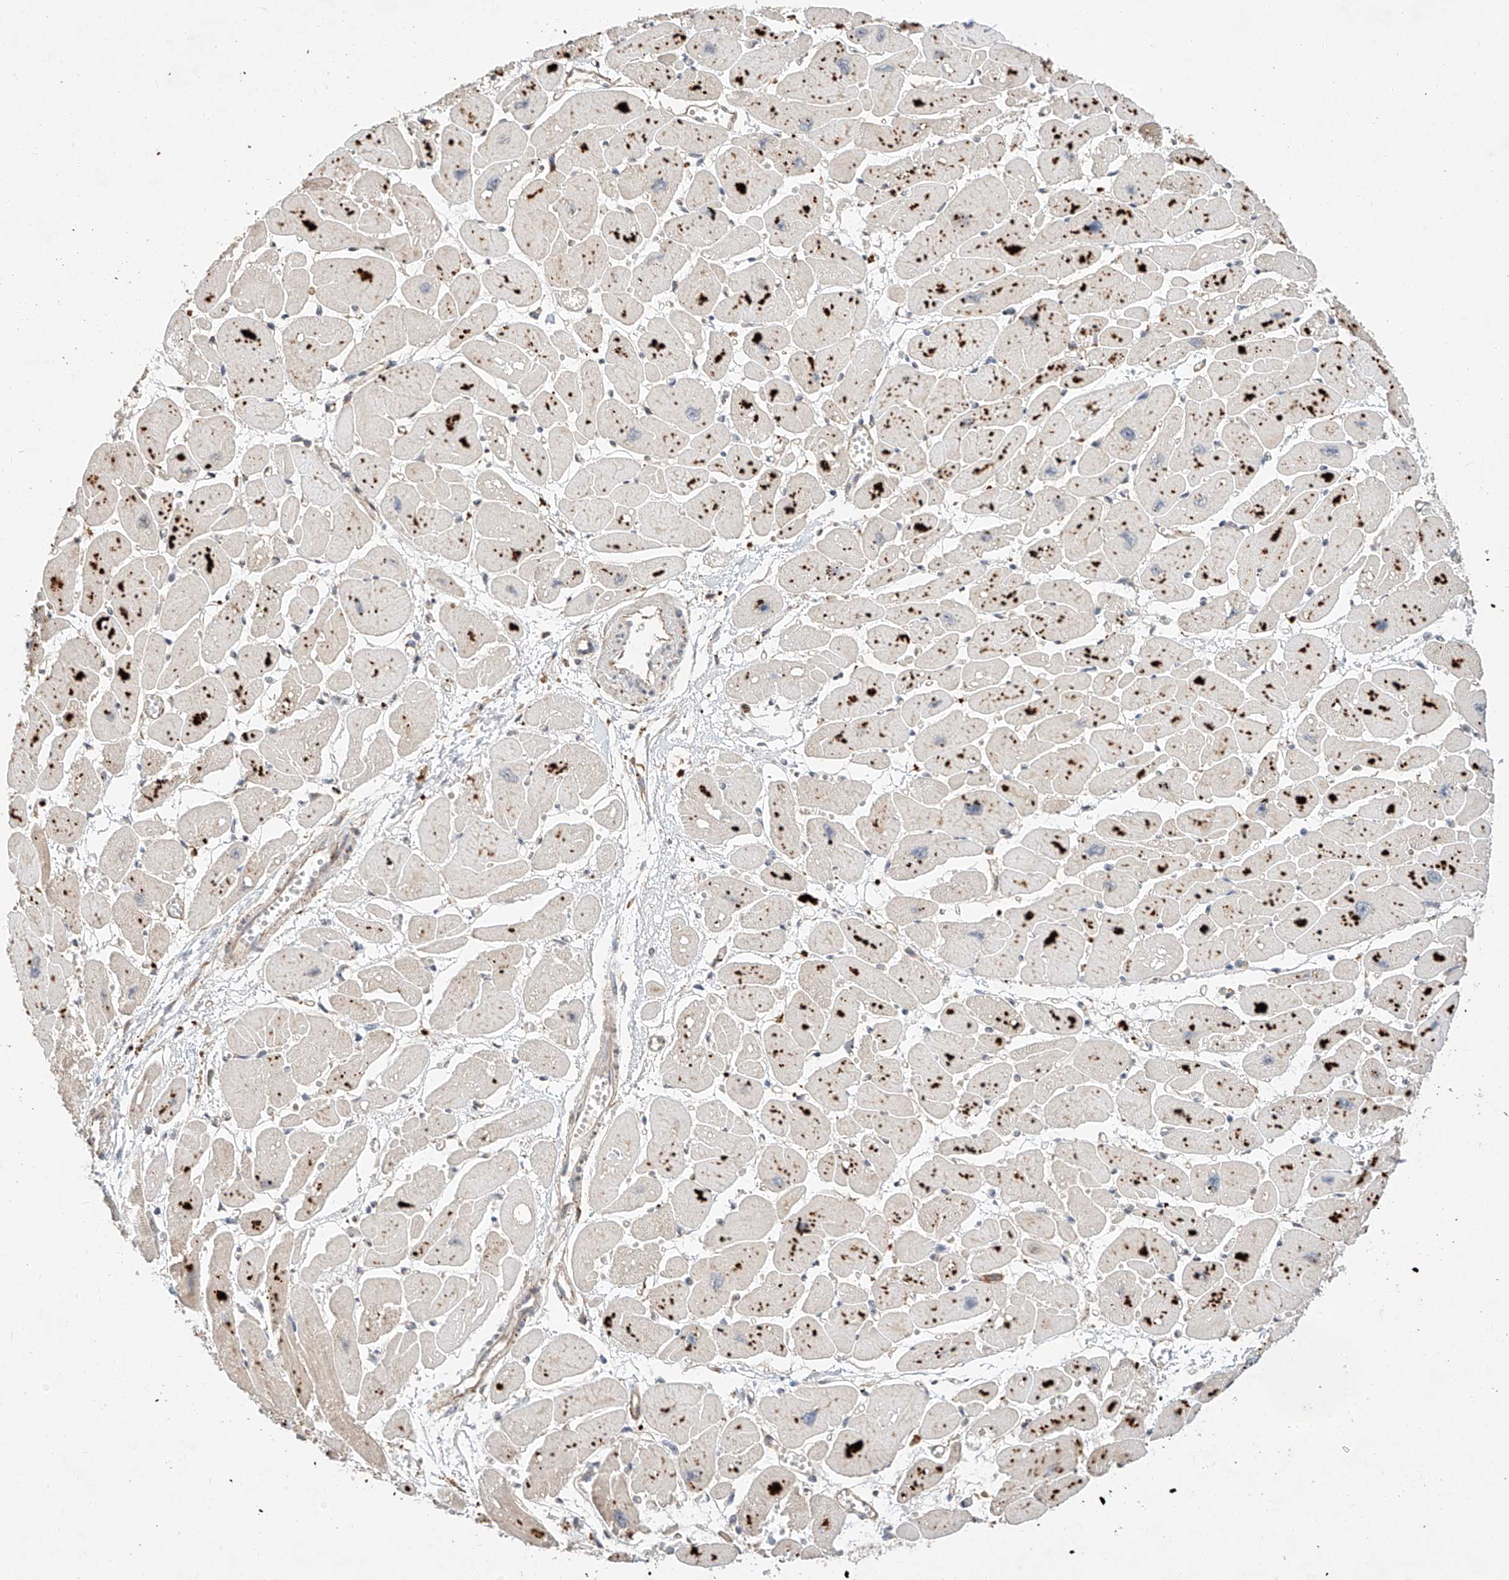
{"staining": {"intensity": "strong", "quantity": "25%-75%", "location": "cytoplasmic/membranous"}, "tissue": "heart muscle", "cell_type": "Cardiomyocytes", "image_type": "normal", "snomed": [{"axis": "morphology", "description": "Normal tissue, NOS"}, {"axis": "topography", "description": "Heart"}], "caption": "Heart muscle stained for a protein (brown) demonstrates strong cytoplasmic/membranous positive expression in approximately 25%-75% of cardiomyocytes.", "gene": "SUSD6", "patient": {"sex": "female", "age": 54}}